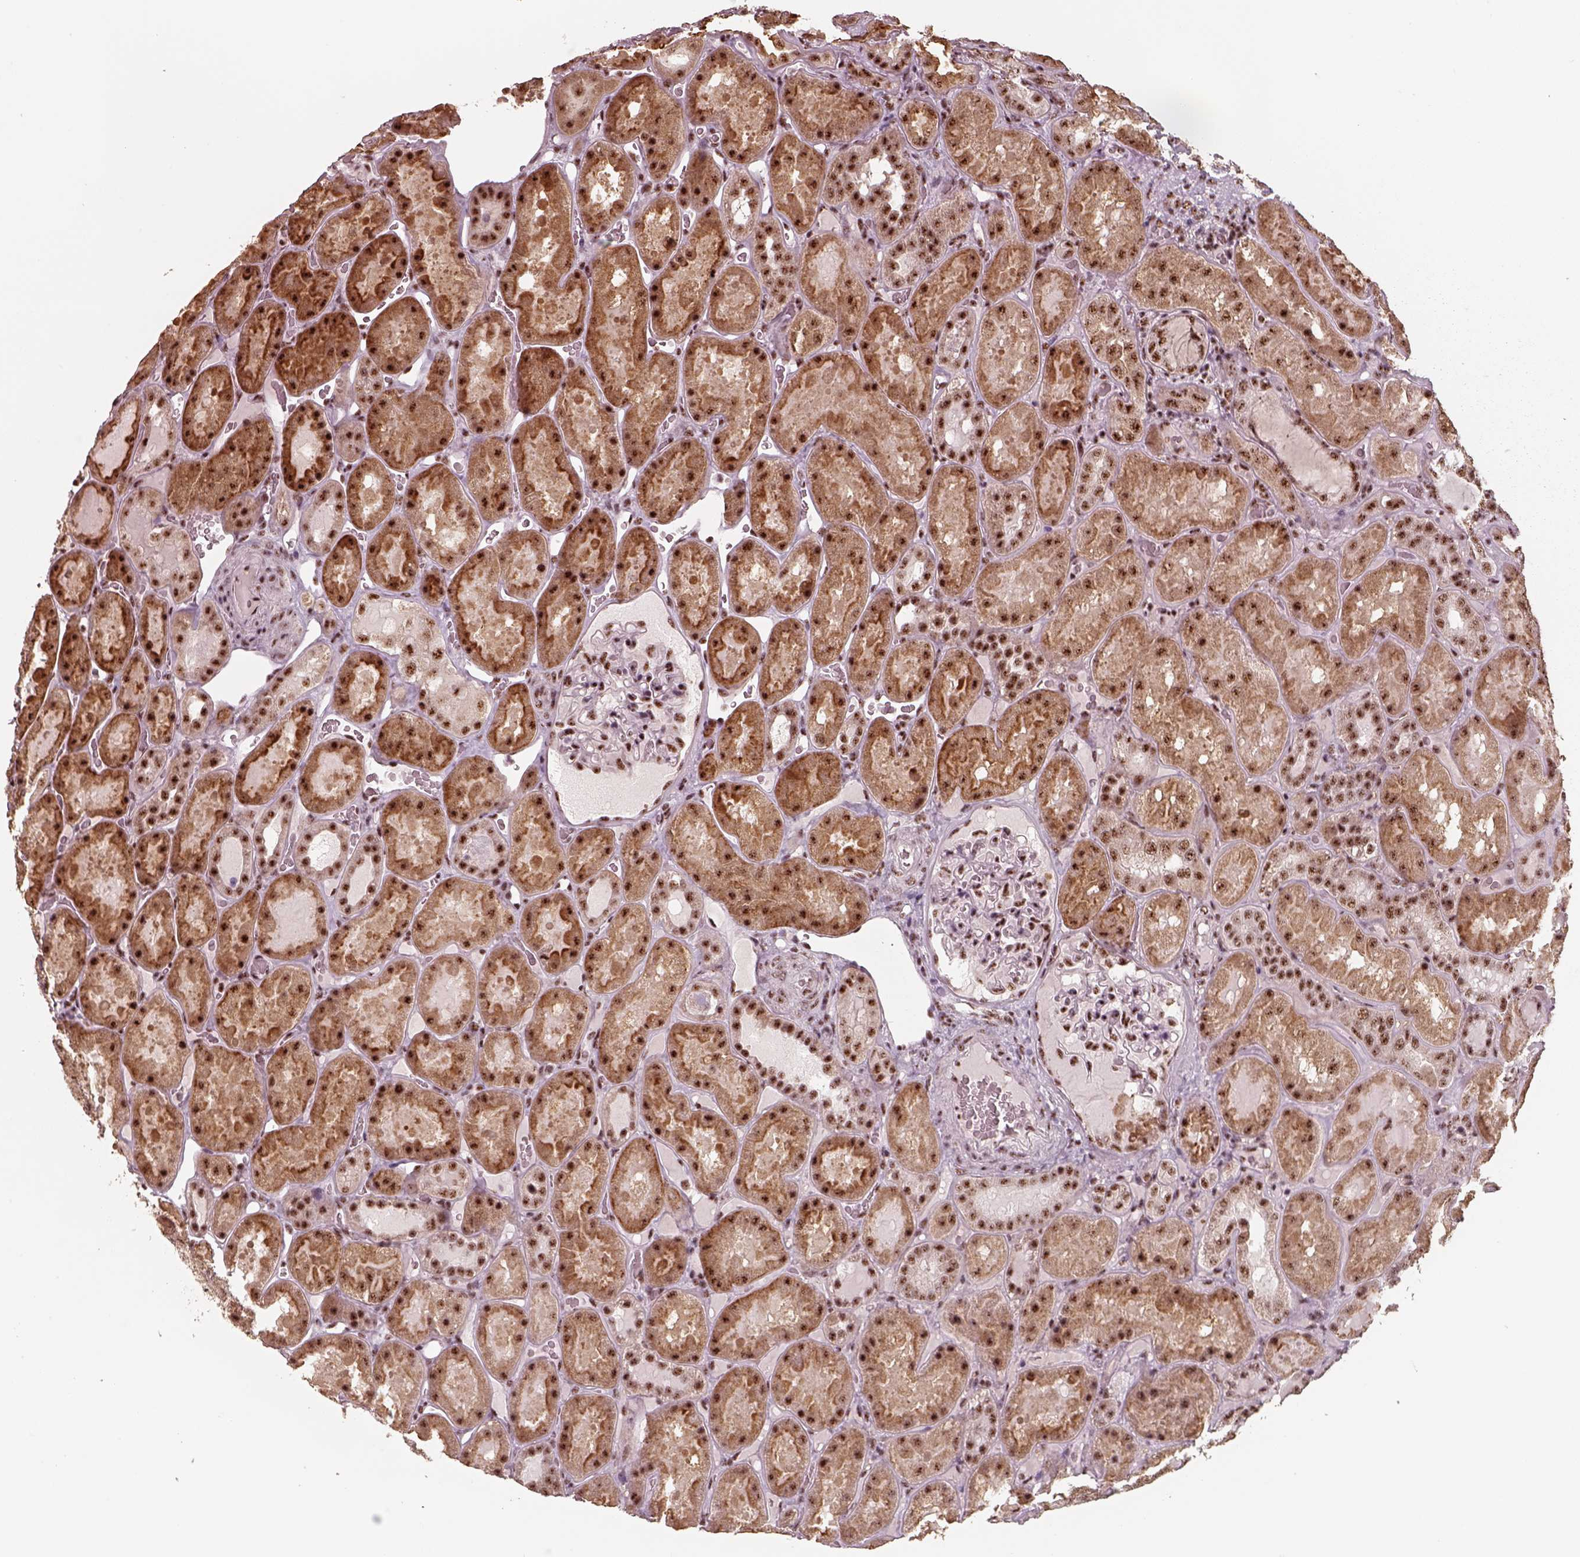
{"staining": {"intensity": "strong", "quantity": ">75%", "location": "nuclear"}, "tissue": "kidney", "cell_type": "Cells in glomeruli", "image_type": "normal", "snomed": [{"axis": "morphology", "description": "Normal tissue, NOS"}, {"axis": "topography", "description": "Kidney"}], "caption": "IHC micrograph of unremarkable kidney stained for a protein (brown), which shows high levels of strong nuclear positivity in approximately >75% of cells in glomeruli.", "gene": "ATXN7L3", "patient": {"sex": "male", "age": 73}}